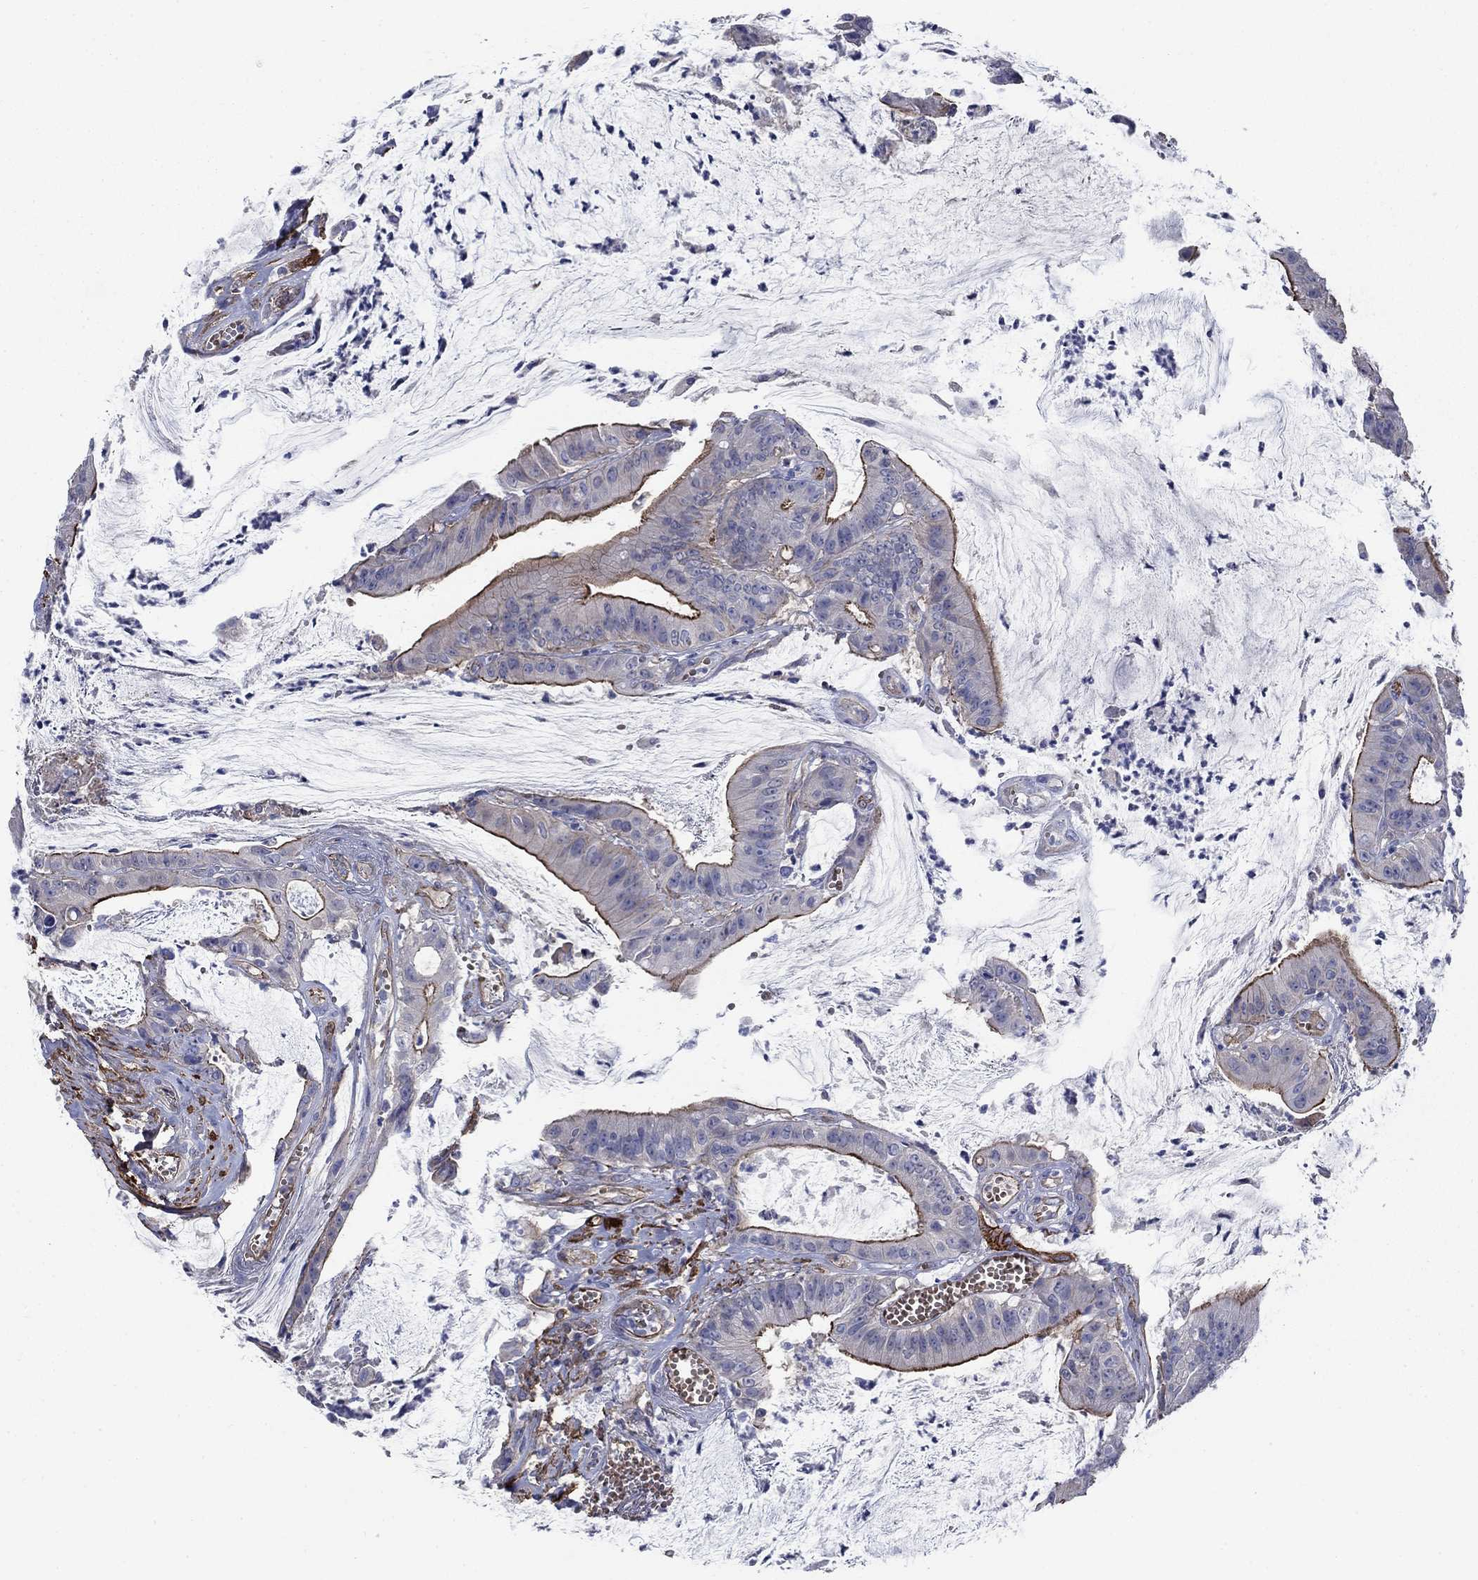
{"staining": {"intensity": "strong", "quantity": "25%-75%", "location": "cytoplasmic/membranous"}, "tissue": "colorectal cancer", "cell_type": "Tumor cells", "image_type": "cancer", "snomed": [{"axis": "morphology", "description": "Adenocarcinoma, NOS"}, {"axis": "topography", "description": "Colon"}], "caption": "Adenocarcinoma (colorectal) was stained to show a protein in brown. There is high levels of strong cytoplasmic/membranous staining in approximately 25%-75% of tumor cells.", "gene": "FLNC", "patient": {"sex": "female", "age": 69}}